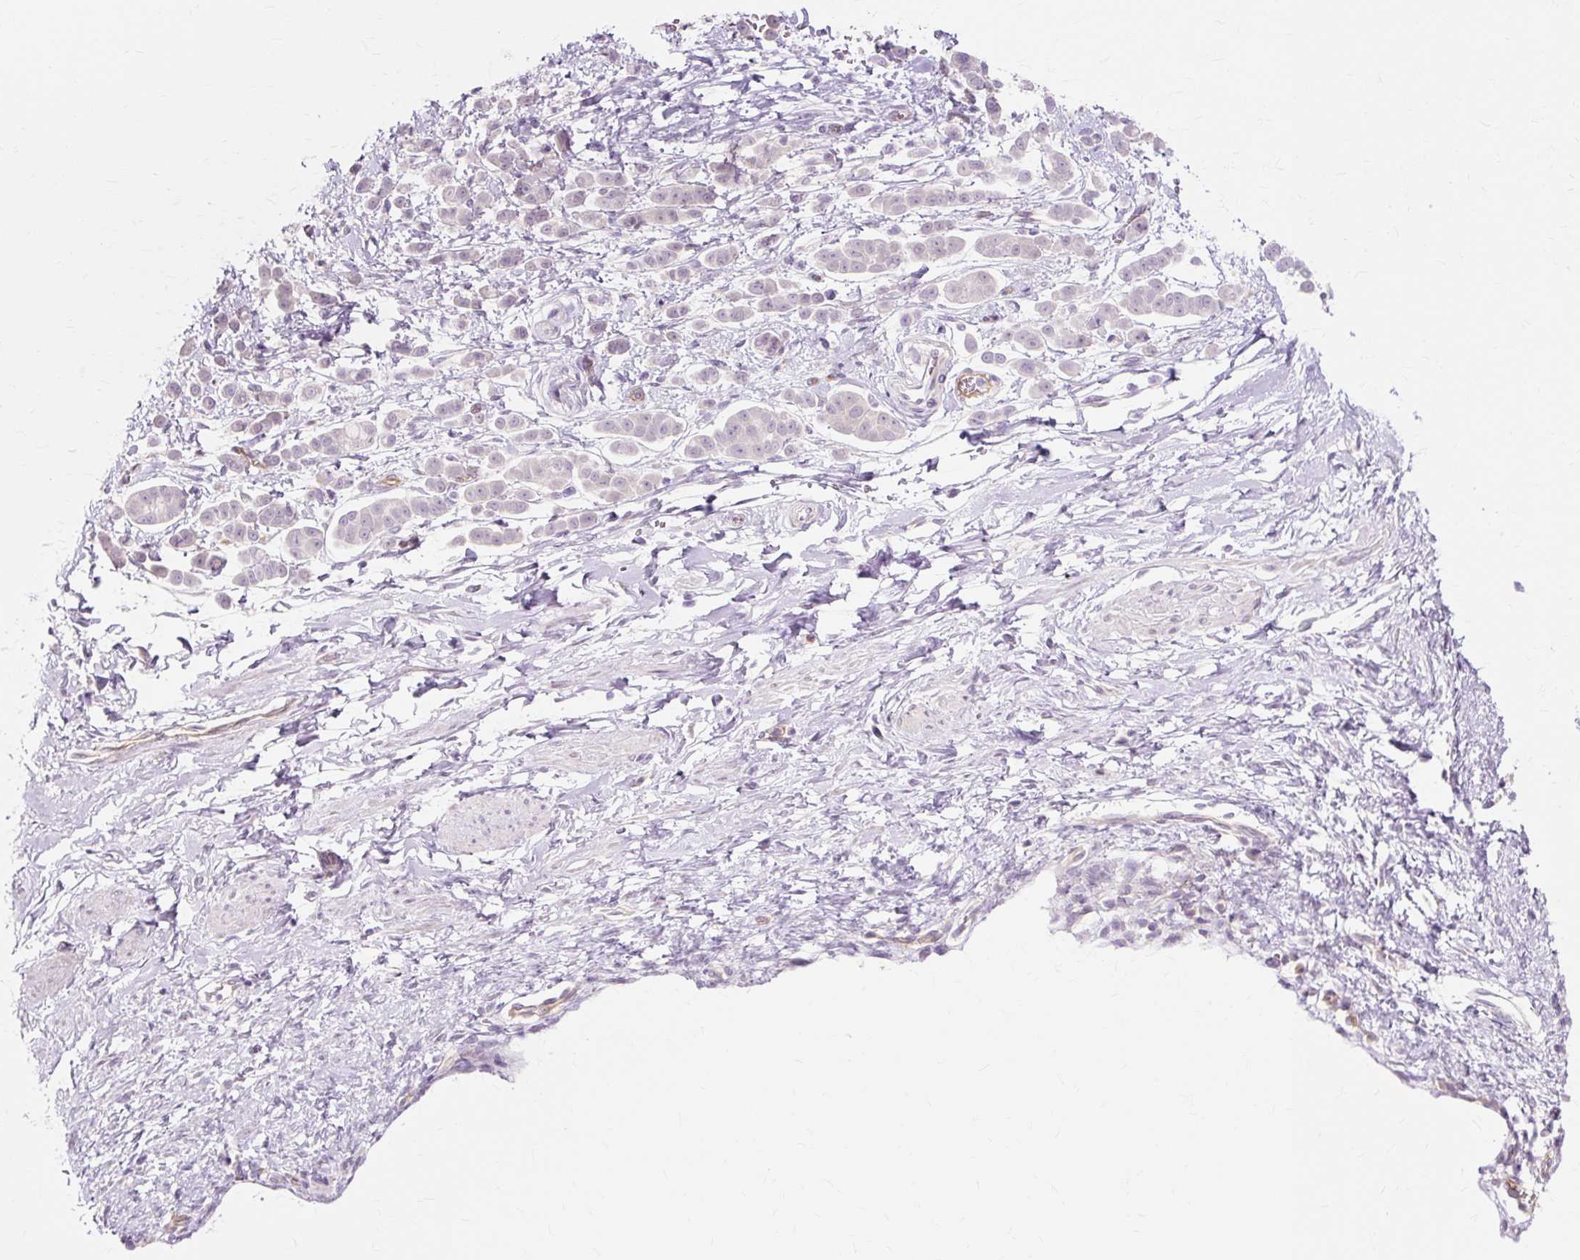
{"staining": {"intensity": "negative", "quantity": "none", "location": "none"}, "tissue": "pancreatic cancer", "cell_type": "Tumor cells", "image_type": "cancer", "snomed": [{"axis": "morphology", "description": "Normal tissue, NOS"}, {"axis": "morphology", "description": "Adenocarcinoma, NOS"}, {"axis": "topography", "description": "Pancreas"}], "caption": "Immunohistochemistry of adenocarcinoma (pancreatic) reveals no positivity in tumor cells.", "gene": "ZNF35", "patient": {"sex": "female", "age": 64}}